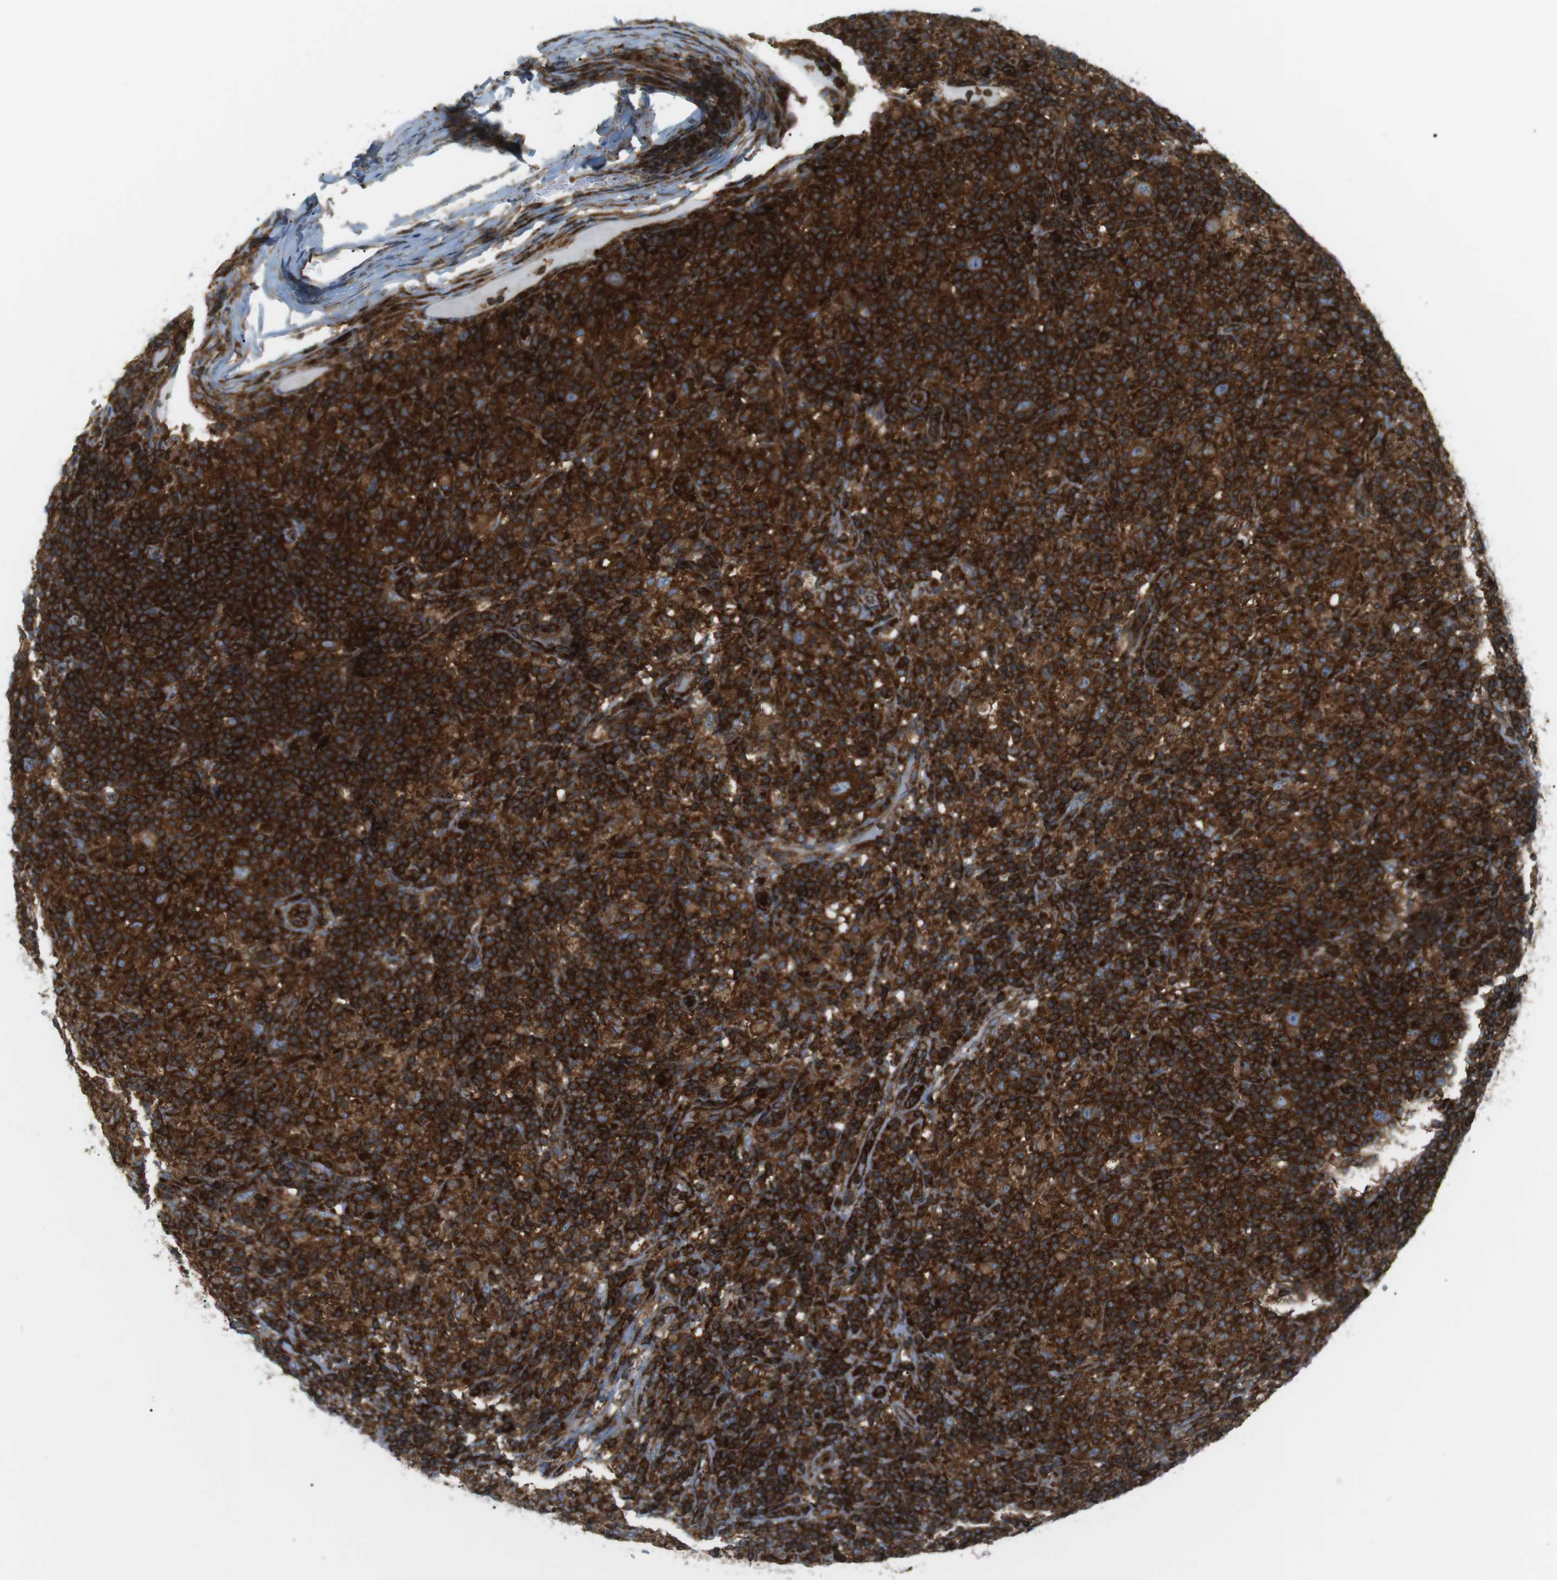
{"staining": {"intensity": "strong", "quantity": ">75%", "location": "cytoplasmic/membranous"}, "tissue": "lymphoma", "cell_type": "Tumor cells", "image_type": "cancer", "snomed": [{"axis": "morphology", "description": "Hodgkin's disease, NOS"}, {"axis": "topography", "description": "Lymph node"}], "caption": "Tumor cells exhibit high levels of strong cytoplasmic/membranous expression in approximately >75% of cells in human Hodgkin's disease.", "gene": "FLII", "patient": {"sex": "male", "age": 70}}